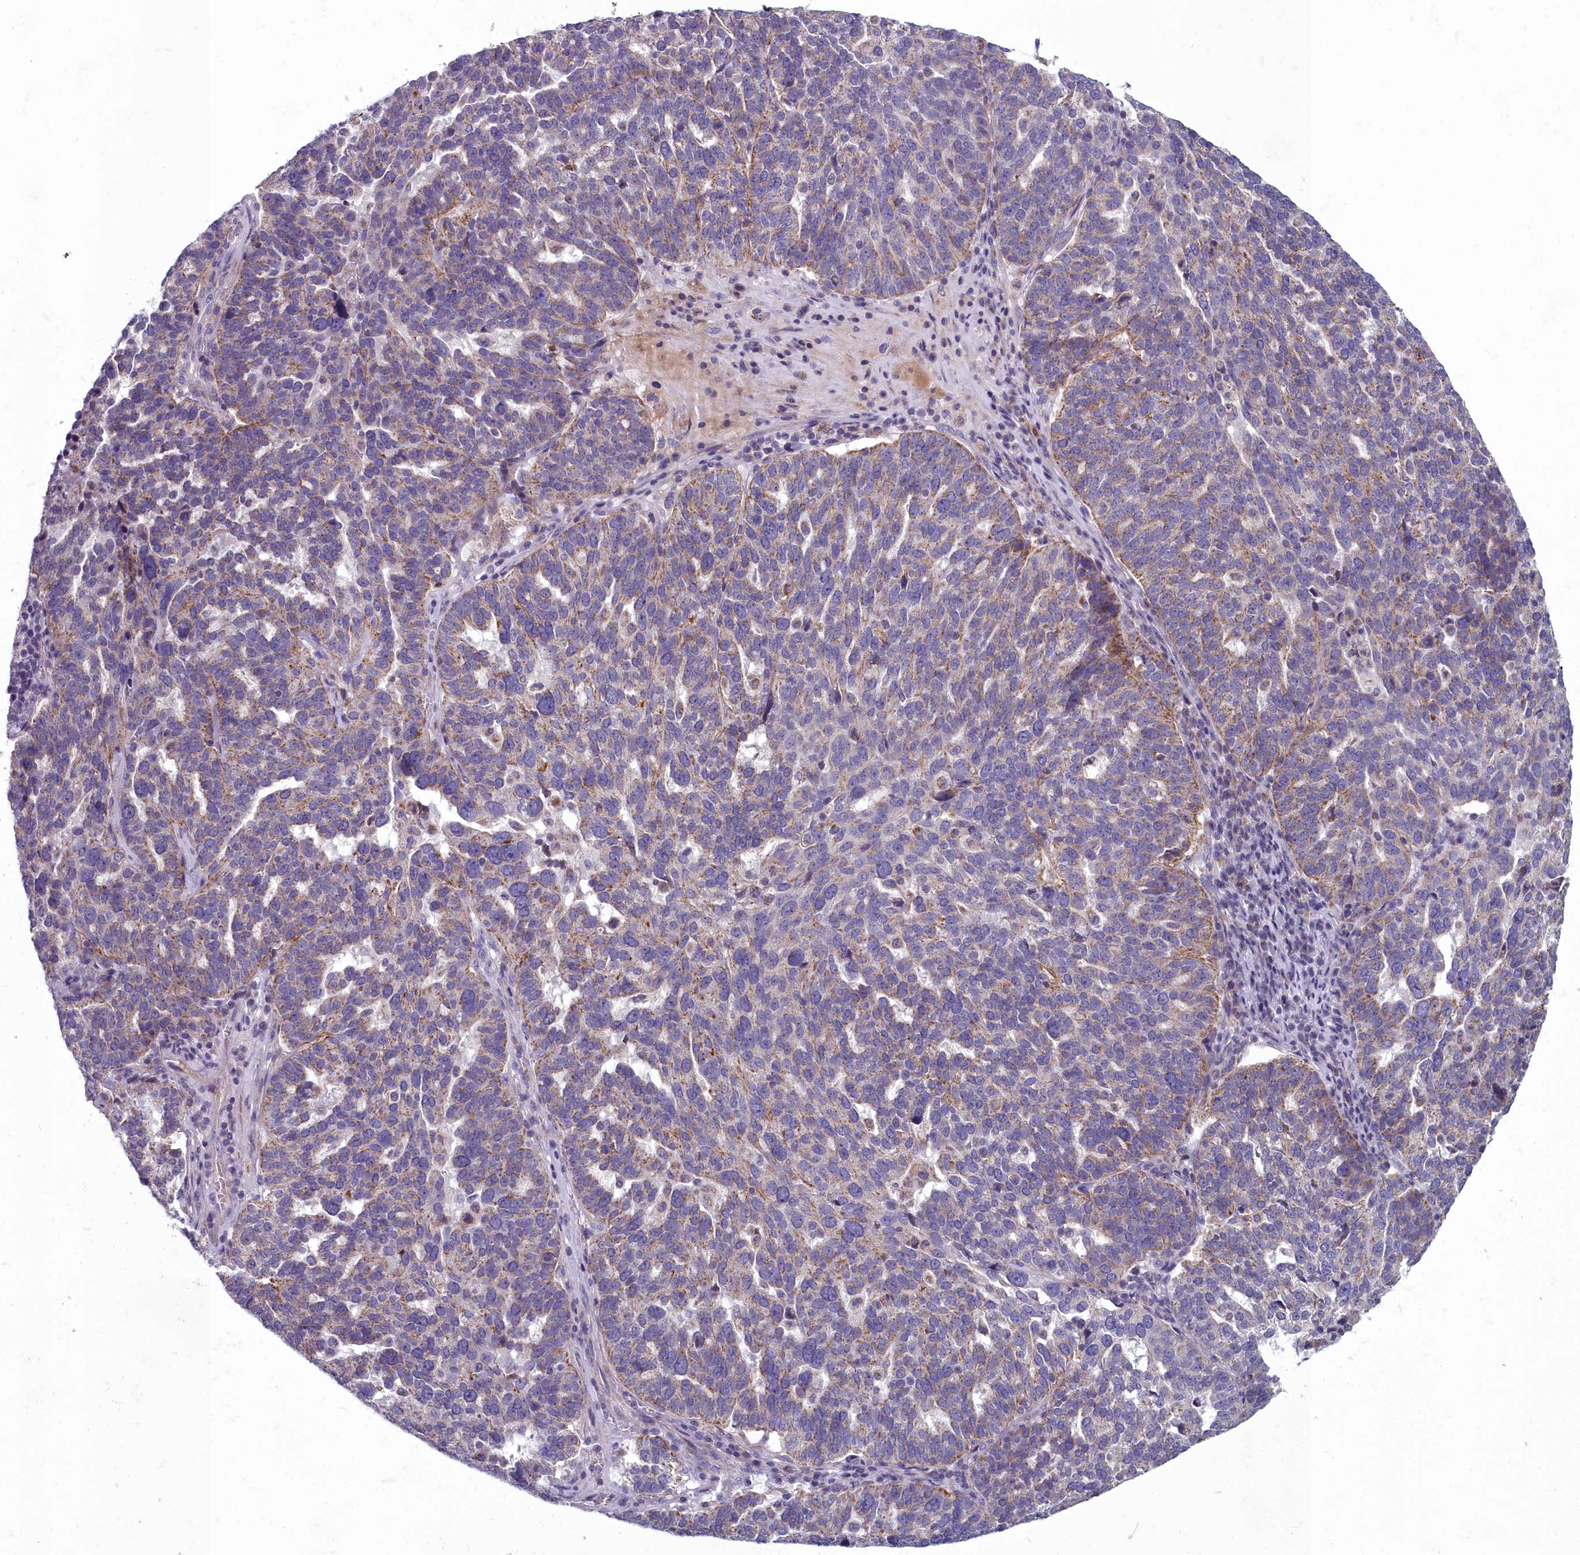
{"staining": {"intensity": "moderate", "quantity": "25%-75%", "location": "cytoplasmic/membranous"}, "tissue": "ovarian cancer", "cell_type": "Tumor cells", "image_type": "cancer", "snomed": [{"axis": "morphology", "description": "Cystadenocarcinoma, serous, NOS"}, {"axis": "topography", "description": "Ovary"}], "caption": "Serous cystadenocarcinoma (ovarian) stained for a protein exhibits moderate cytoplasmic/membranous positivity in tumor cells.", "gene": "INSYN2A", "patient": {"sex": "female", "age": 59}}